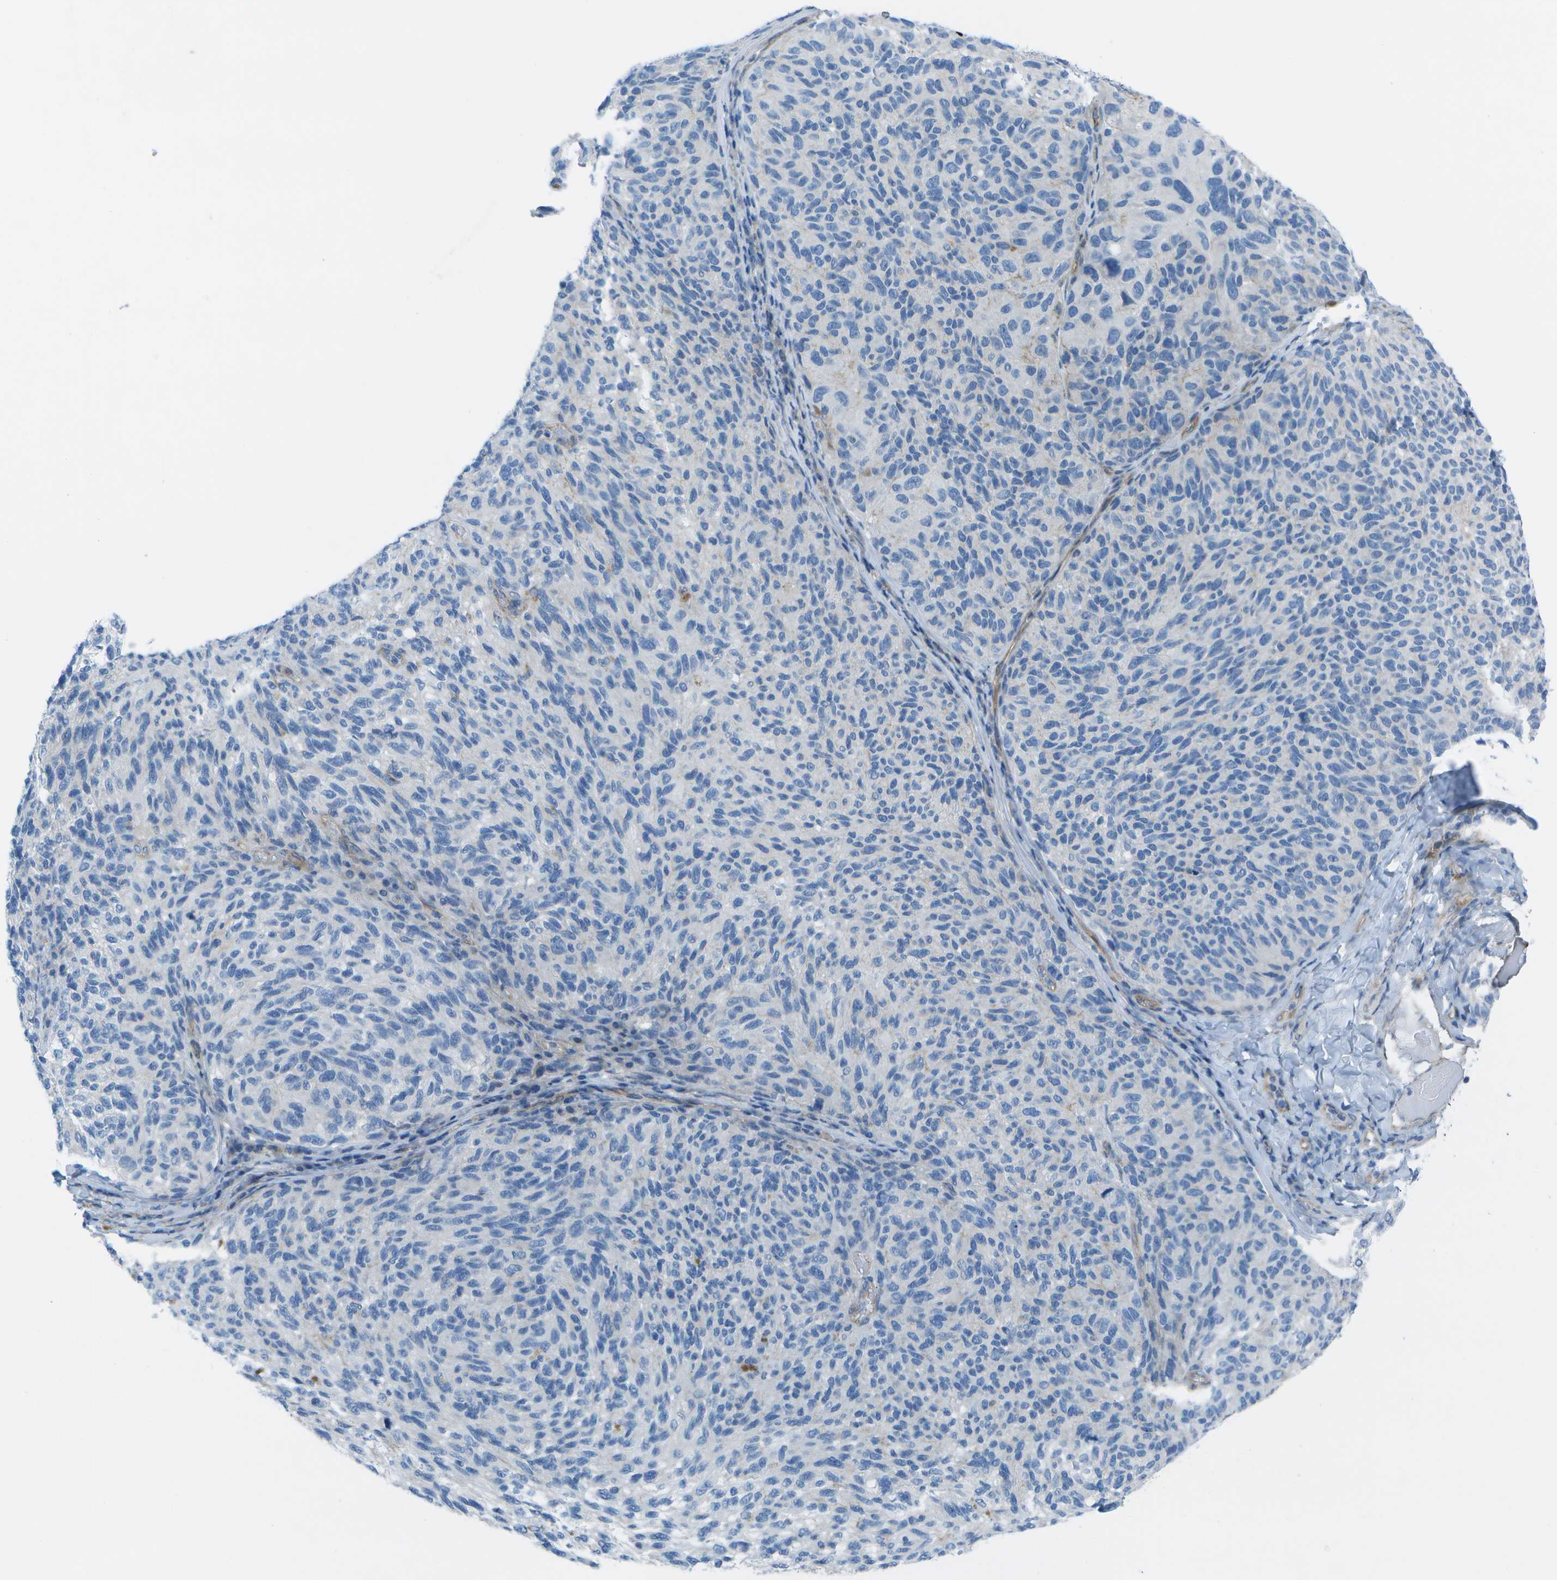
{"staining": {"intensity": "negative", "quantity": "none", "location": "none"}, "tissue": "melanoma", "cell_type": "Tumor cells", "image_type": "cancer", "snomed": [{"axis": "morphology", "description": "Malignant melanoma, NOS"}, {"axis": "topography", "description": "Skin"}], "caption": "Histopathology image shows no significant protein staining in tumor cells of malignant melanoma.", "gene": "SORBS3", "patient": {"sex": "female", "age": 73}}